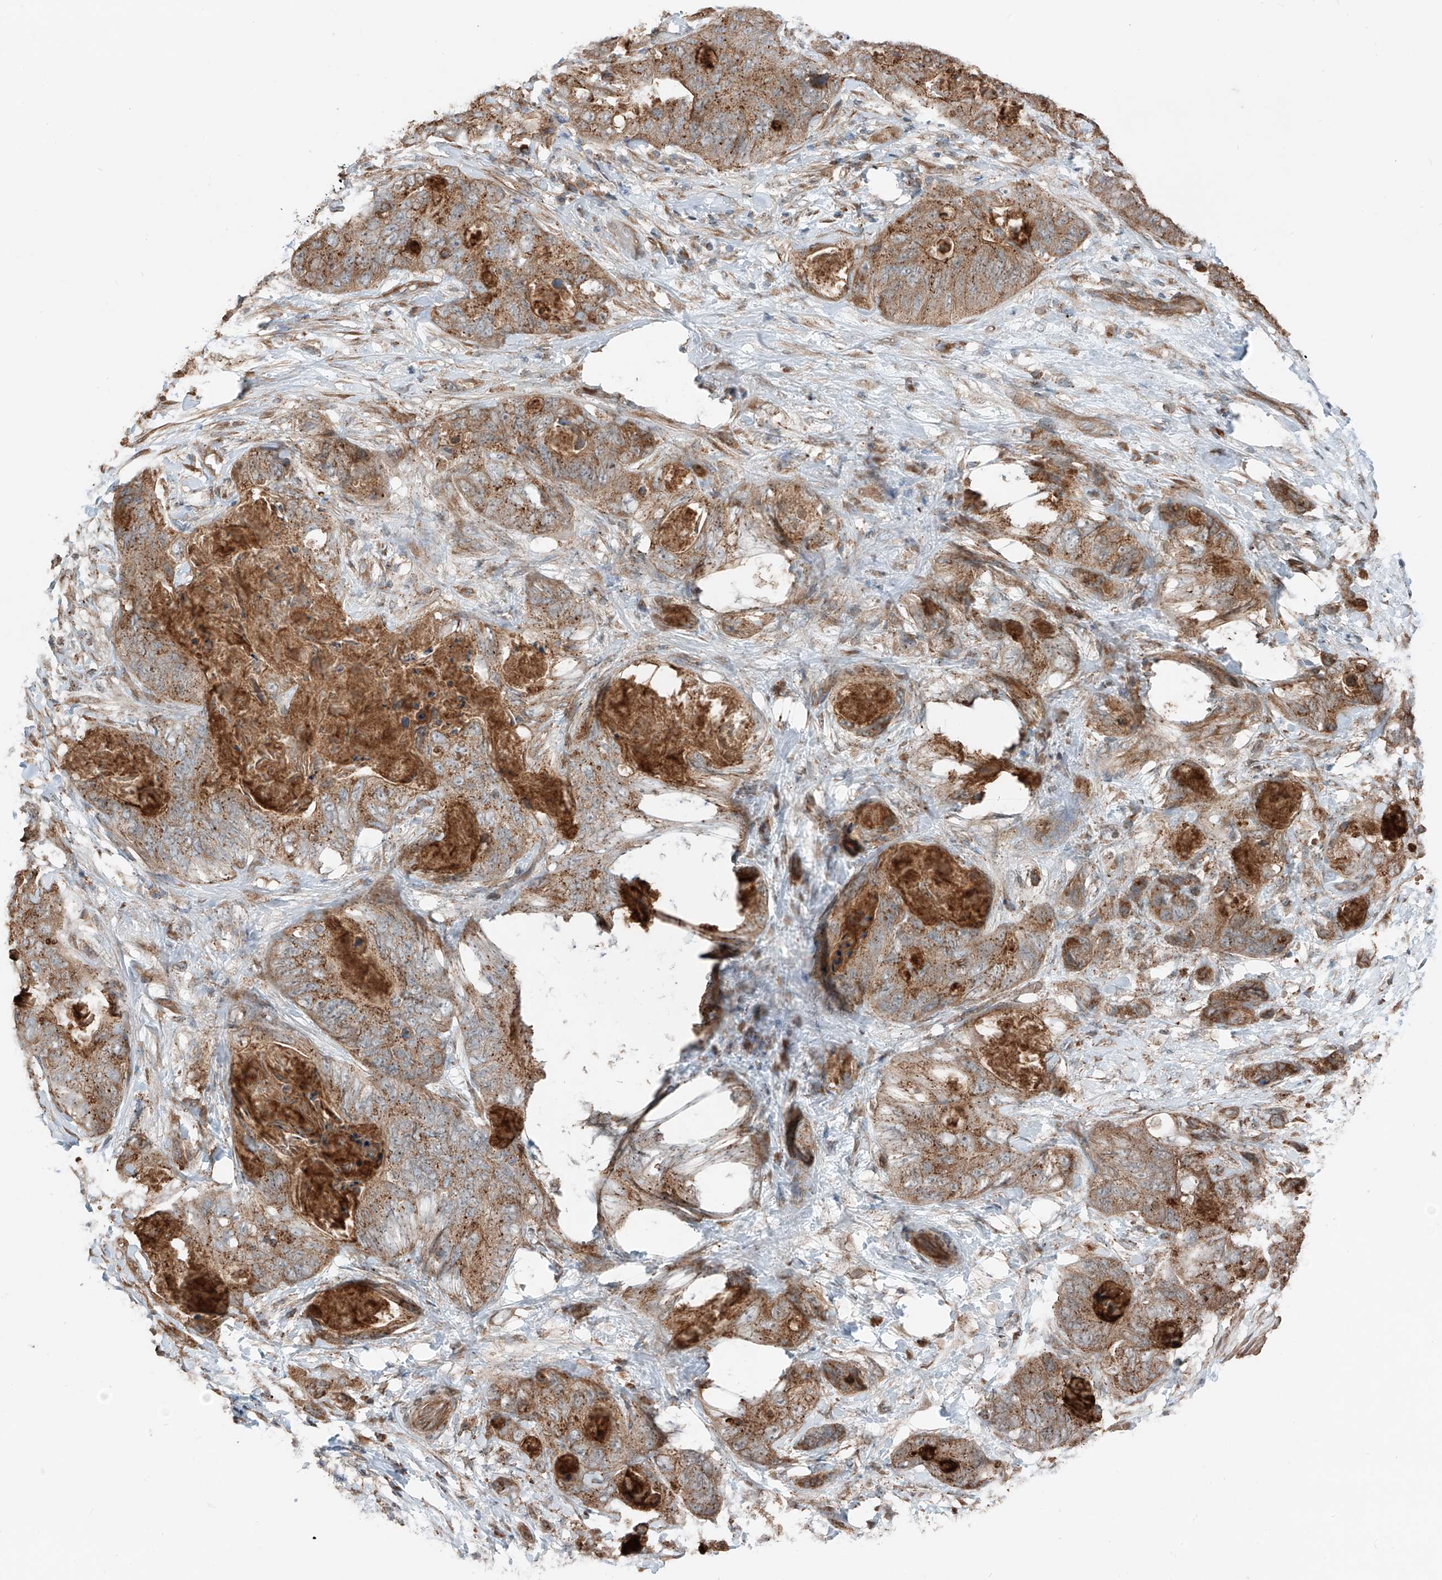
{"staining": {"intensity": "moderate", "quantity": ">75%", "location": "cytoplasmic/membranous"}, "tissue": "stomach cancer", "cell_type": "Tumor cells", "image_type": "cancer", "snomed": [{"axis": "morphology", "description": "Adenocarcinoma, NOS"}, {"axis": "topography", "description": "Stomach"}], "caption": "Tumor cells exhibit moderate cytoplasmic/membranous positivity in approximately >75% of cells in stomach cancer.", "gene": "CEP162", "patient": {"sex": "female", "age": 89}}